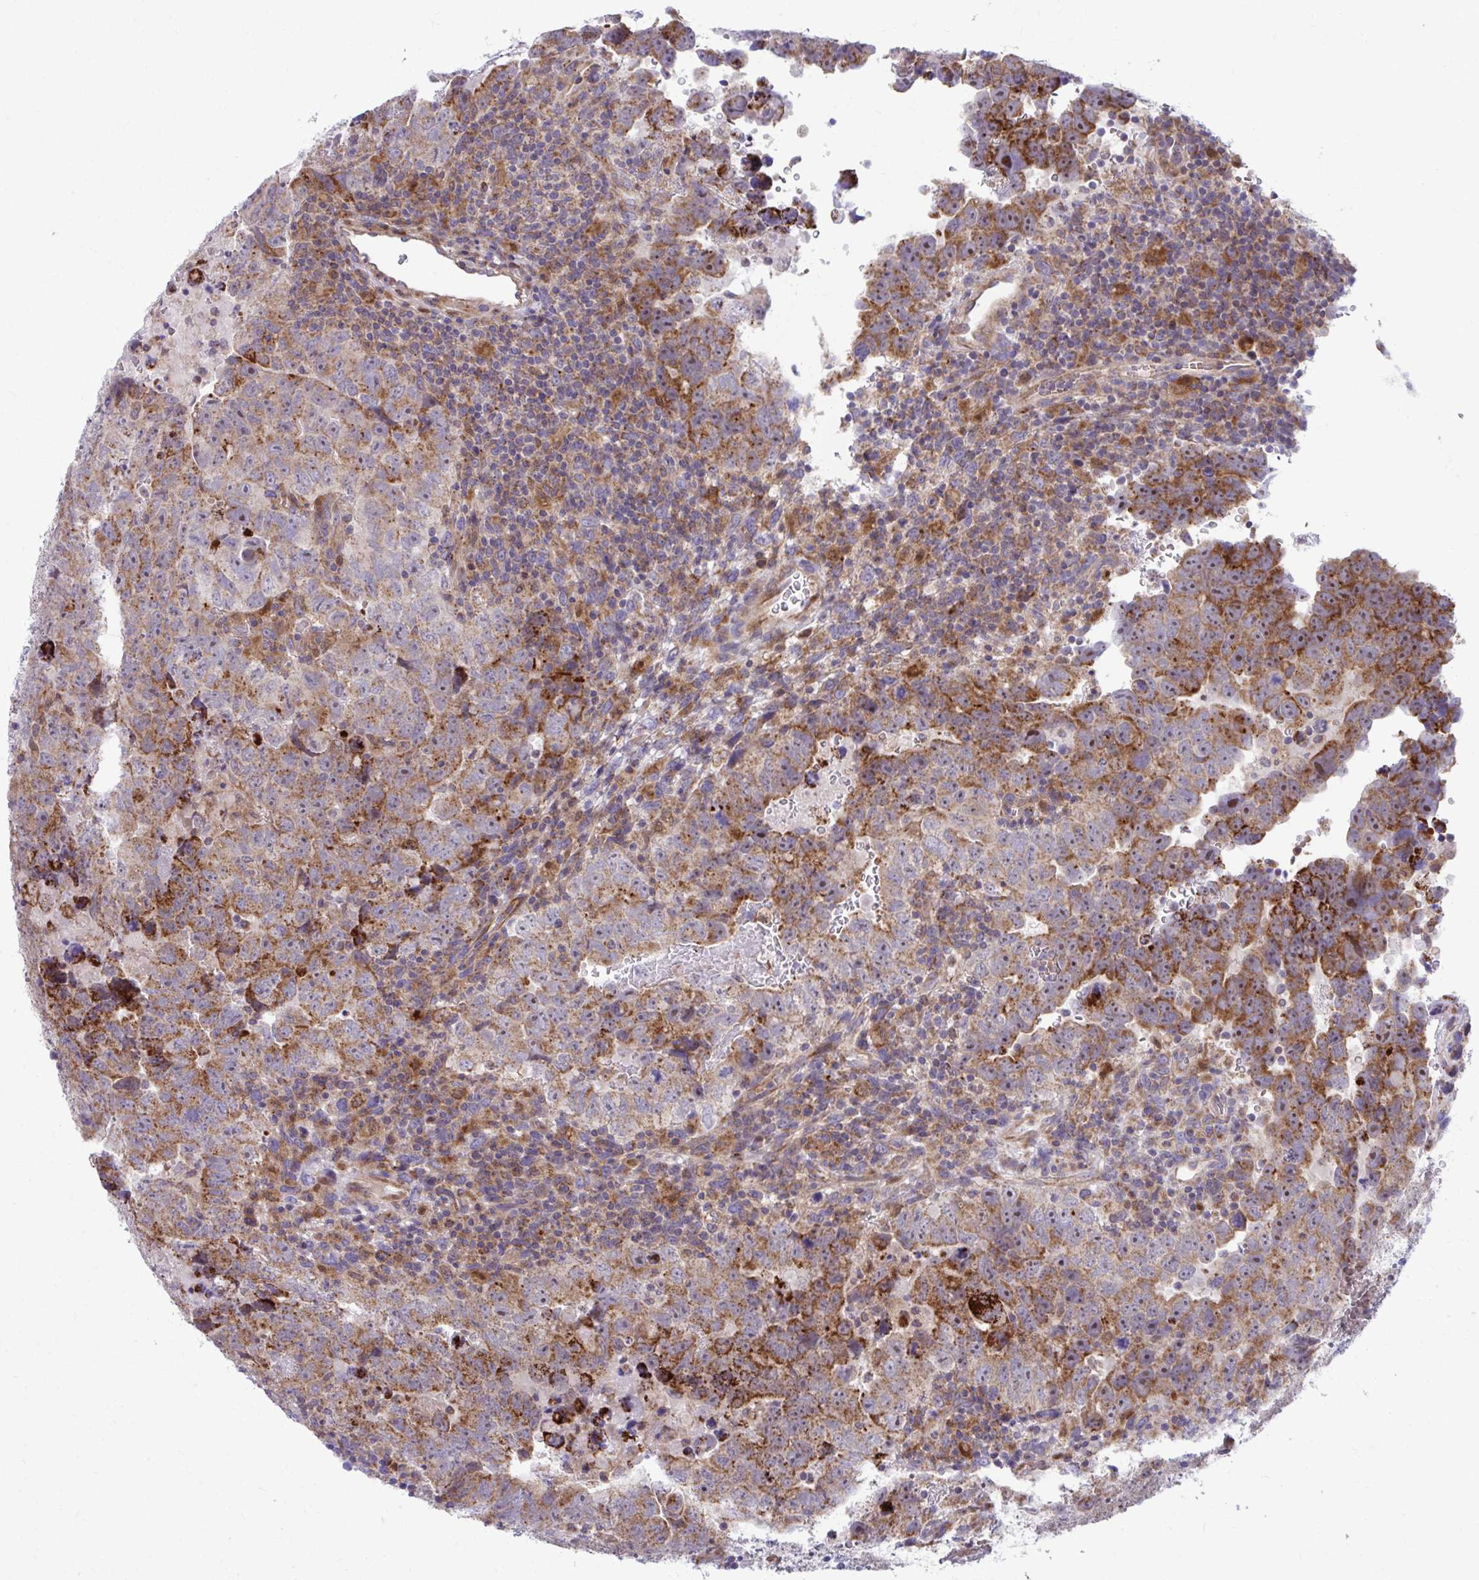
{"staining": {"intensity": "moderate", "quantity": ">75%", "location": "cytoplasmic/membranous"}, "tissue": "testis cancer", "cell_type": "Tumor cells", "image_type": "cancer", "snomed": [{"axis": "morphology", "description": "Carcinoma, Embryonal, NOS"}, {"axis": "topography", "description": "Testis"}], "caption": "Immunohistochemical staining of human testis embryonal carcinoma reveals medium levels of moderate cytoplasmic/membranous positivity in about >75% of tumor cells.", "gene": "C16orf54", "patient": {"sex": "male", "age": 24}}